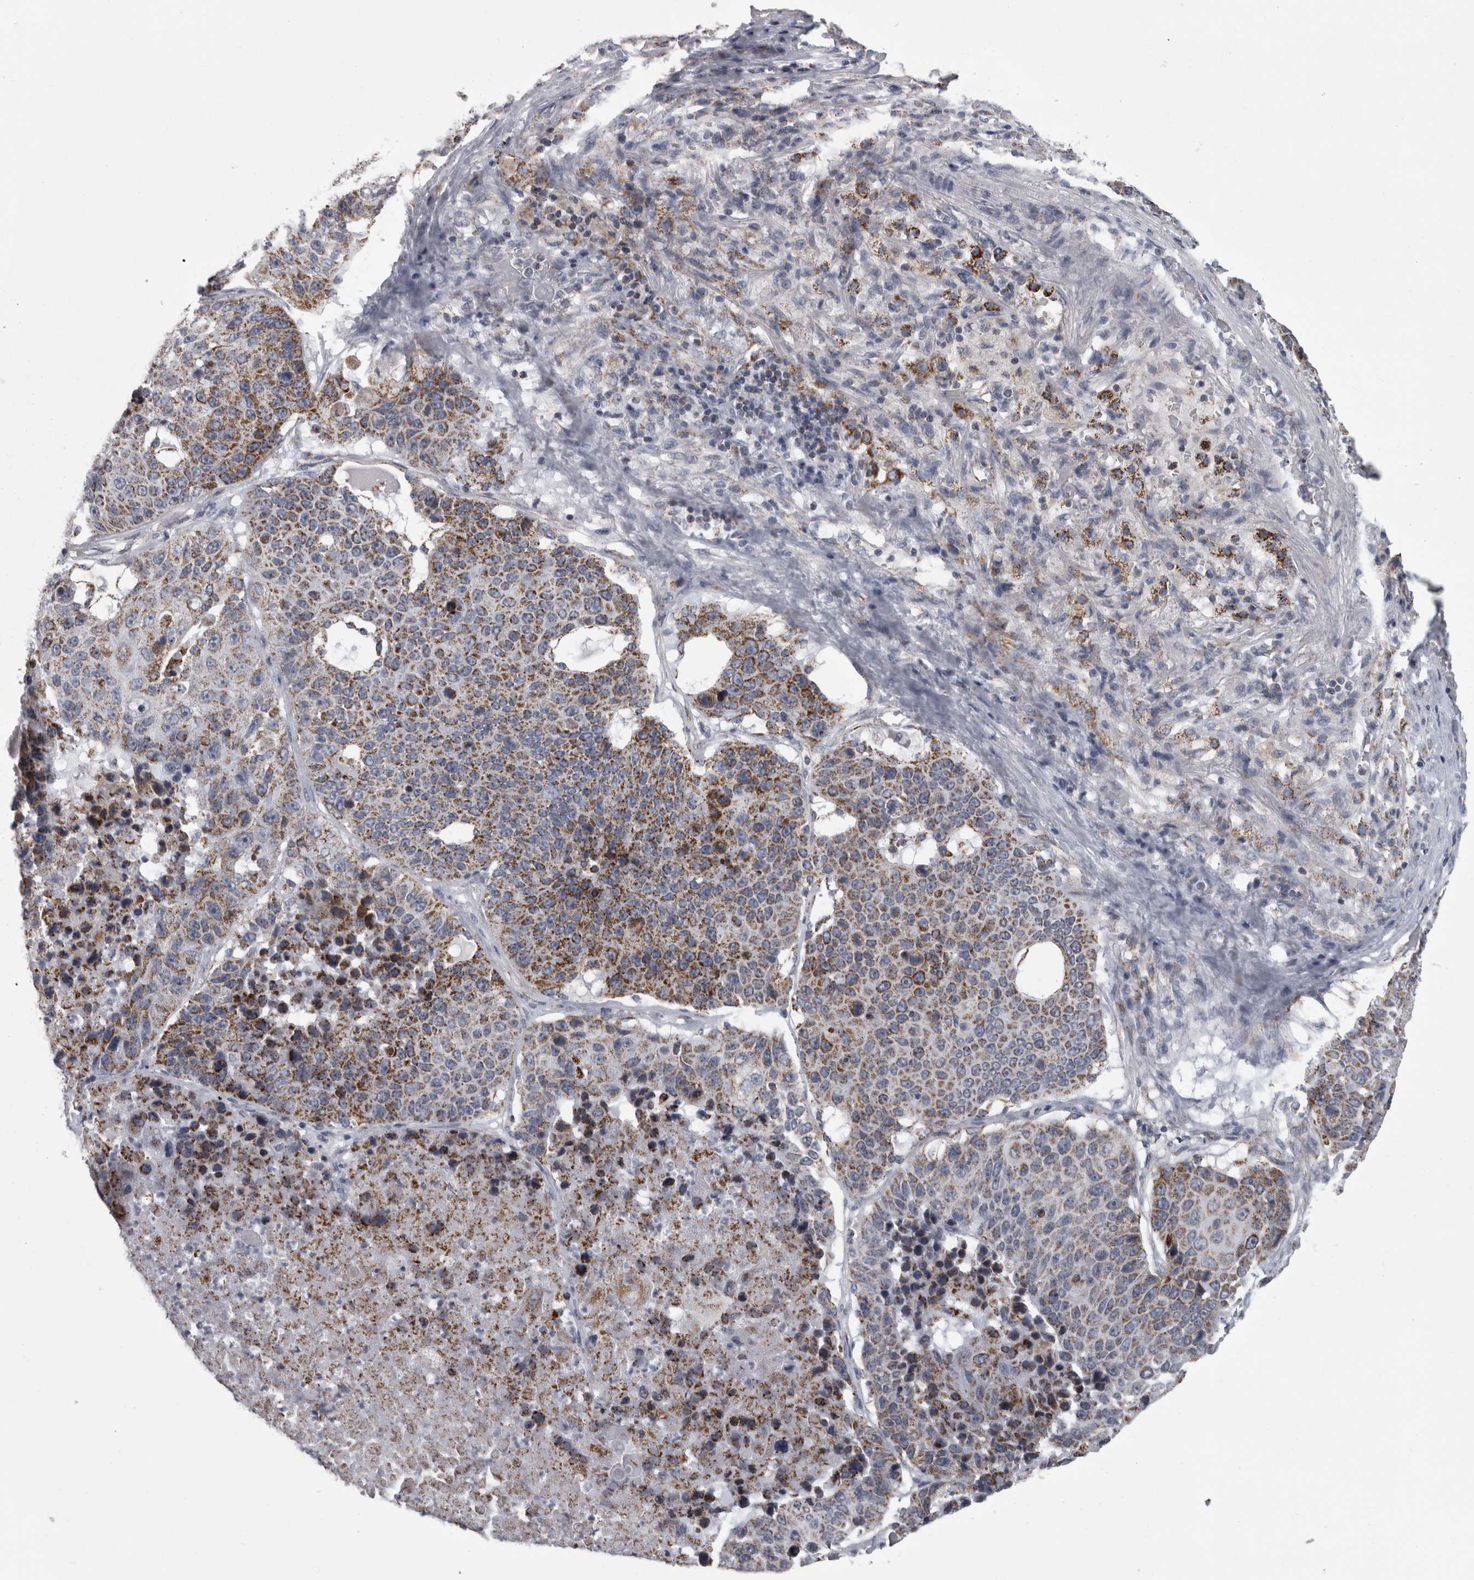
{"staining": {"intensity": "moderate", "quantity": ">75%", "location": "cytoplasmic/membranous"}, "tissue": "lung cancer", "cell_type": "Tumor cells", "image_type": "cancer", "snomed": [{"axis": "morphology", "description": "Squamous cell carcinoma, NOS"}, {"axis": "topography", "description": "Lung"}], "caption": "High-power microscopy captured an immunohistochemistry image of lung cancer, revealing moderate cytoplasmic/membranous positivity in approximately >75% of tumor cells. (Brightfield microscopy of DAB IHC at high magnification).", "gene": "DBT", "patient": {"sex": "male", "age": 61}}